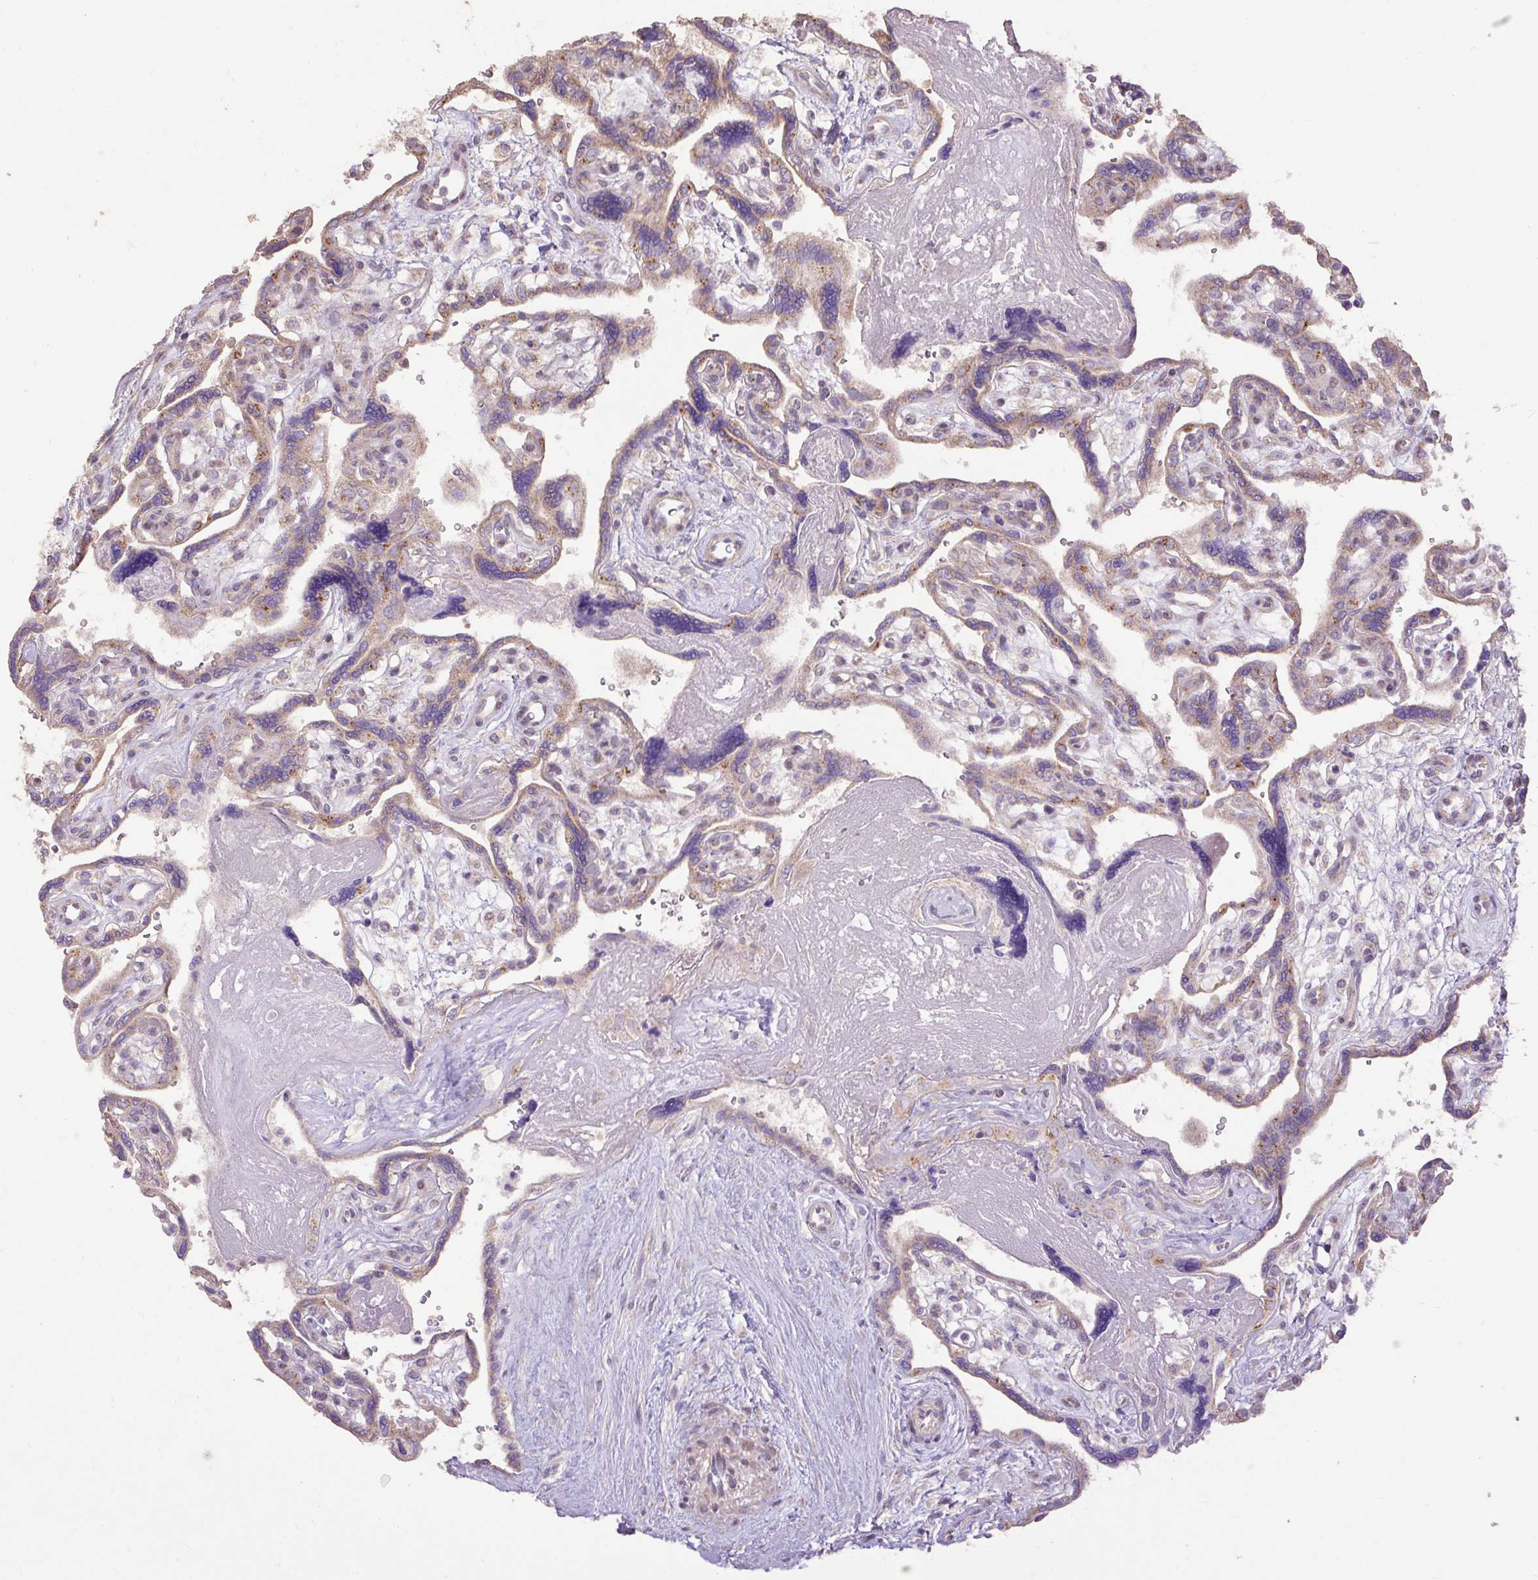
{"staining": {"intensity": "moderate", "quantity": ">75%", "location": "cytoplasmic/membranous"}, "tissue": "placenta", "cell_type": "Decidual cells", "image_type": "normal", "snomed": [{"axis": "morphology", "description": "Normal tissue, NOS"}, {"axis": "topography", "description": "Placenta"}], "caption": "A histopathology image of human placenta stained for a protein shows moderate cytoplasmic/membranous brown staining in decidual cells. (Brightfield microscopy of DAB IHC at high magnification).", "gene": "ABR", "patient": {"sex": "female", "age": 39}}